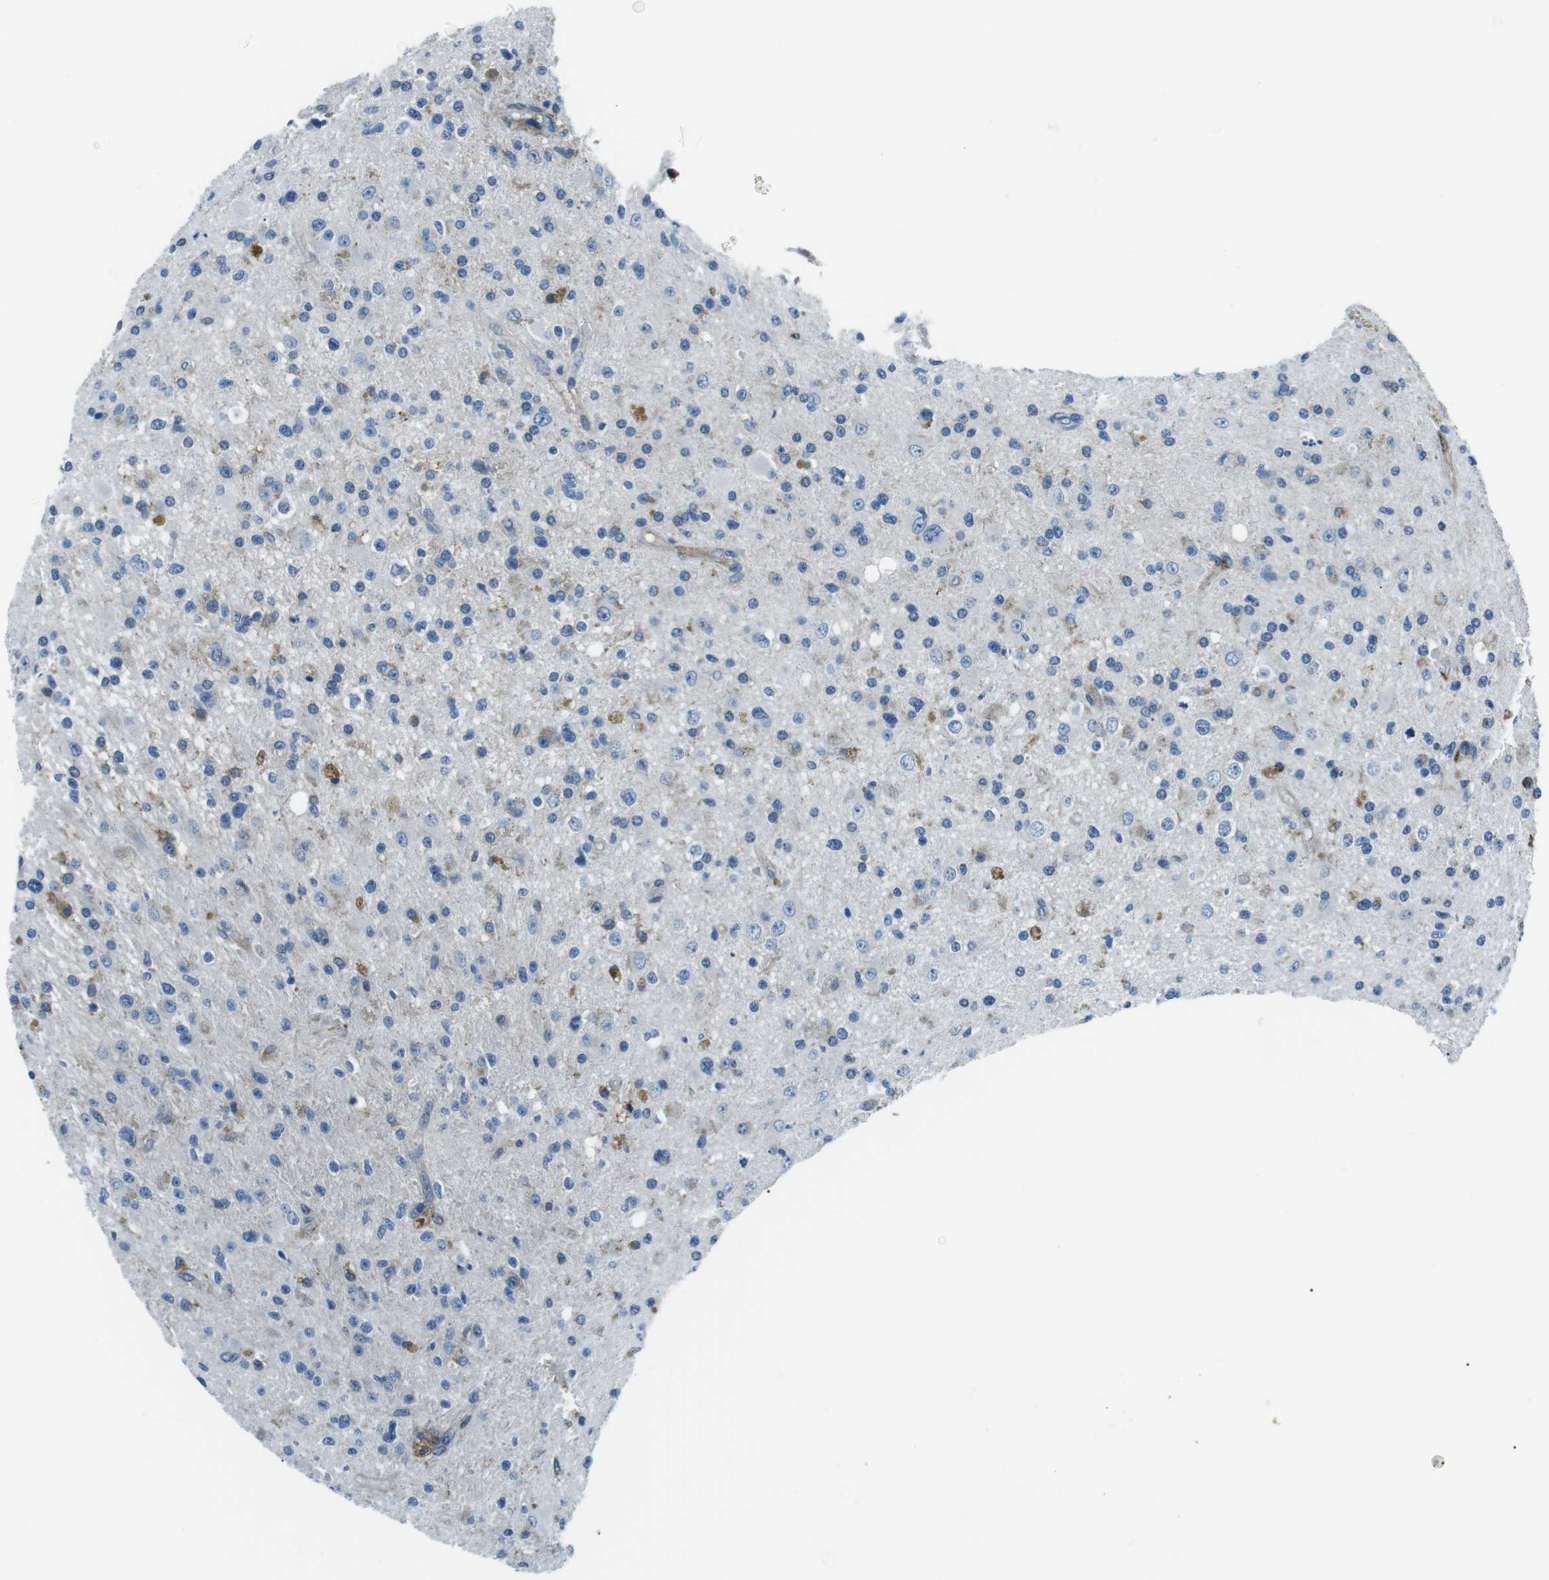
{"staining": {"intensity": "negative", "quantity": "none", "location": "none"}, "tissue": "glioma", "cell_type": "Tumor cells", "image_type": "cancer", "snomed": [{"axis": "morphology", "description": "Glioma, malignant, High grade"}, {"axis": "topography", "description": "Brain"}], "caption": "IHC micrograph of neoplastic tissue: human high-grade glioma (malignant) stained with DAB (3,3'-diaminobenzidine) reveals no significant protein expression in tumor cells.", "gene": "CSF2RA", "patient": {"sex": "male", "age": 33}}